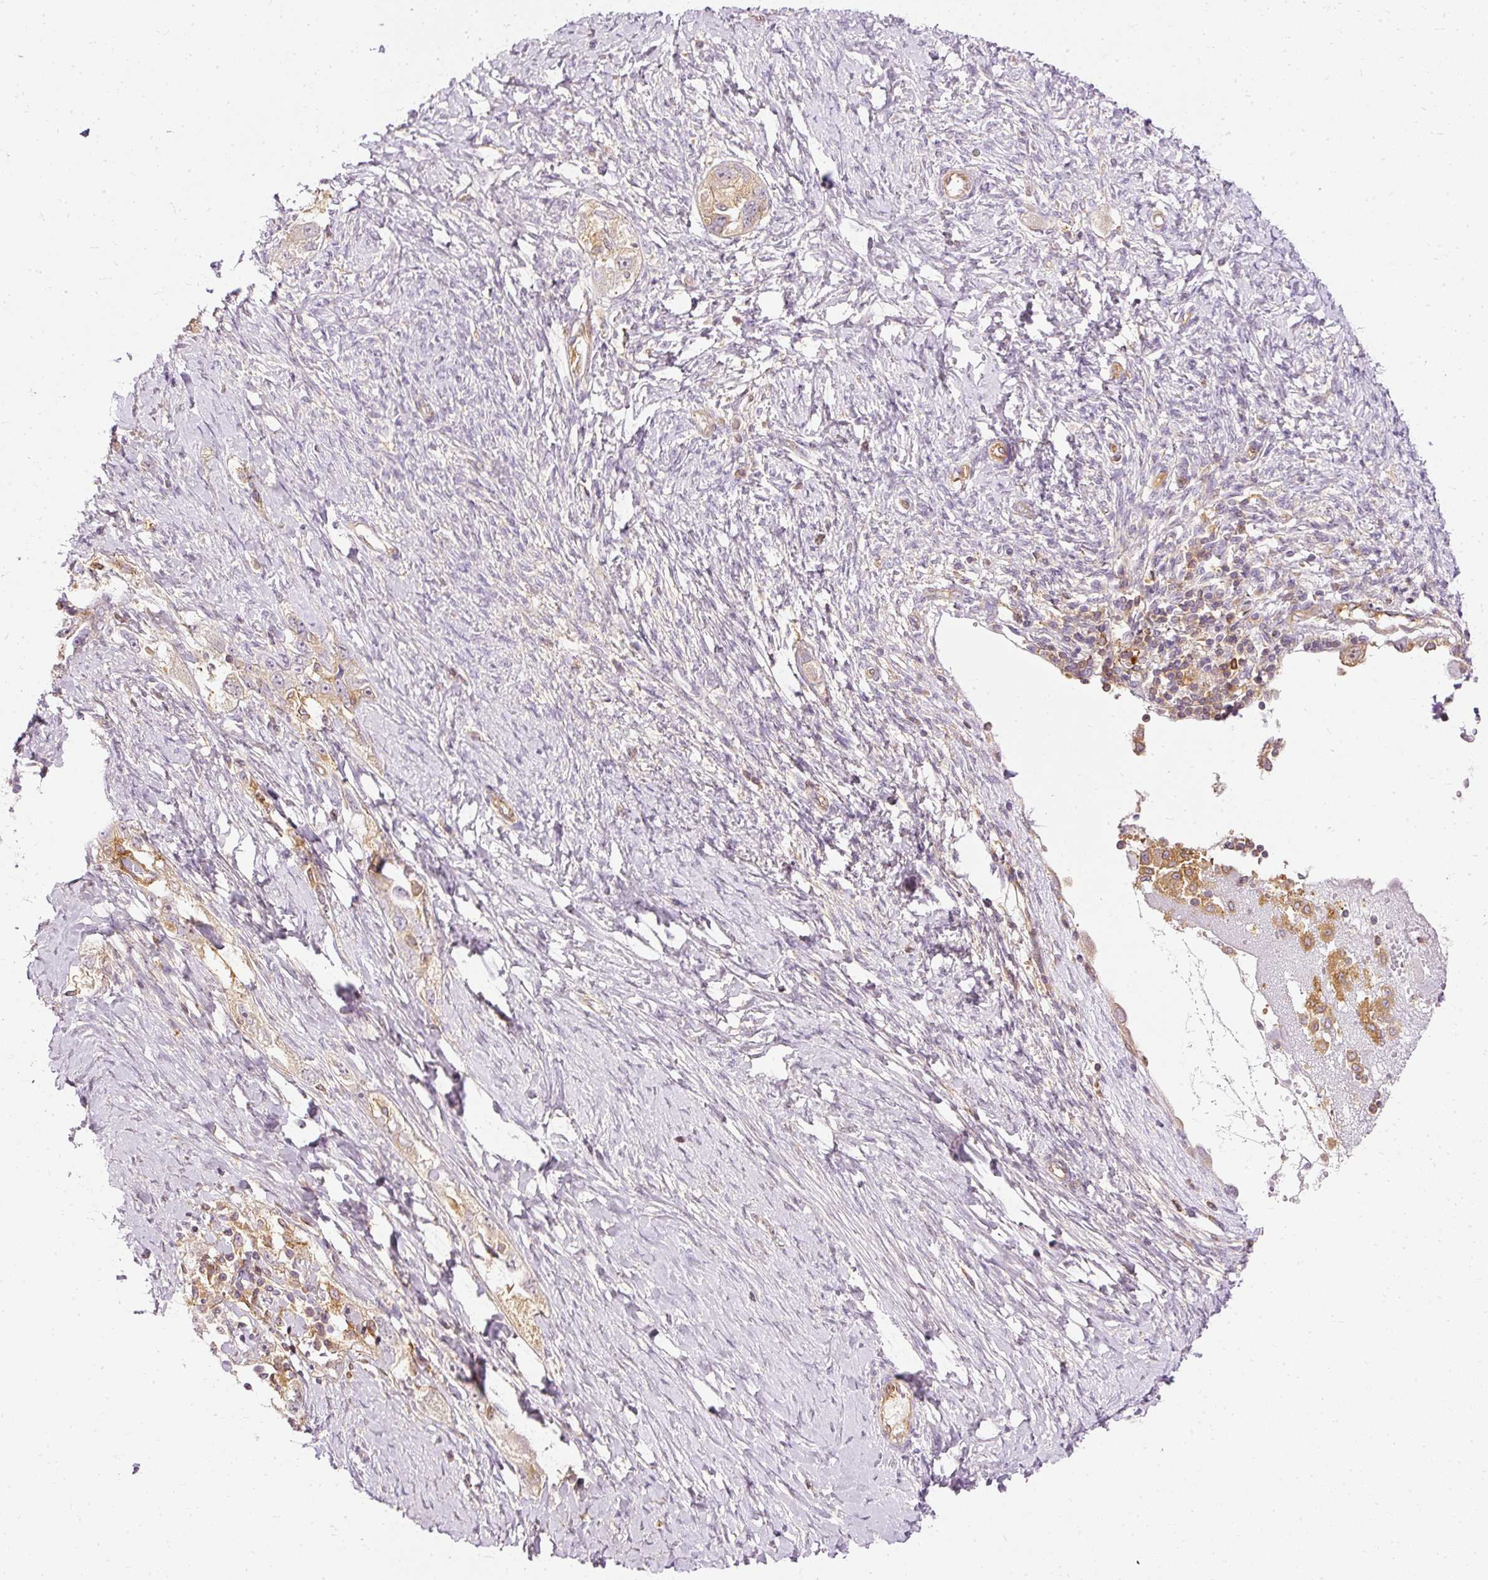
{"staining": {"intensity": "weak", "quantity": "<25%", "location": "cytoplasmic/membranous"}, "tissue": "ovarian cancer", "cell_type": "Tumor cells", "image_type": "cancer", "snomed": [{"axis": "morphology", "description": "Carcinoma, NOS"}, {"axis": "morphology", "description": "Cystadenocarcinoma, serous, NOS"}, {"axis": "topography", "description": "Ovary"}], "caption": "Tumor cells are negative for brown protein staining in ovarian cancer.", "gene": "ARMH3", "patient": {"sex": "female", "age": 69}}